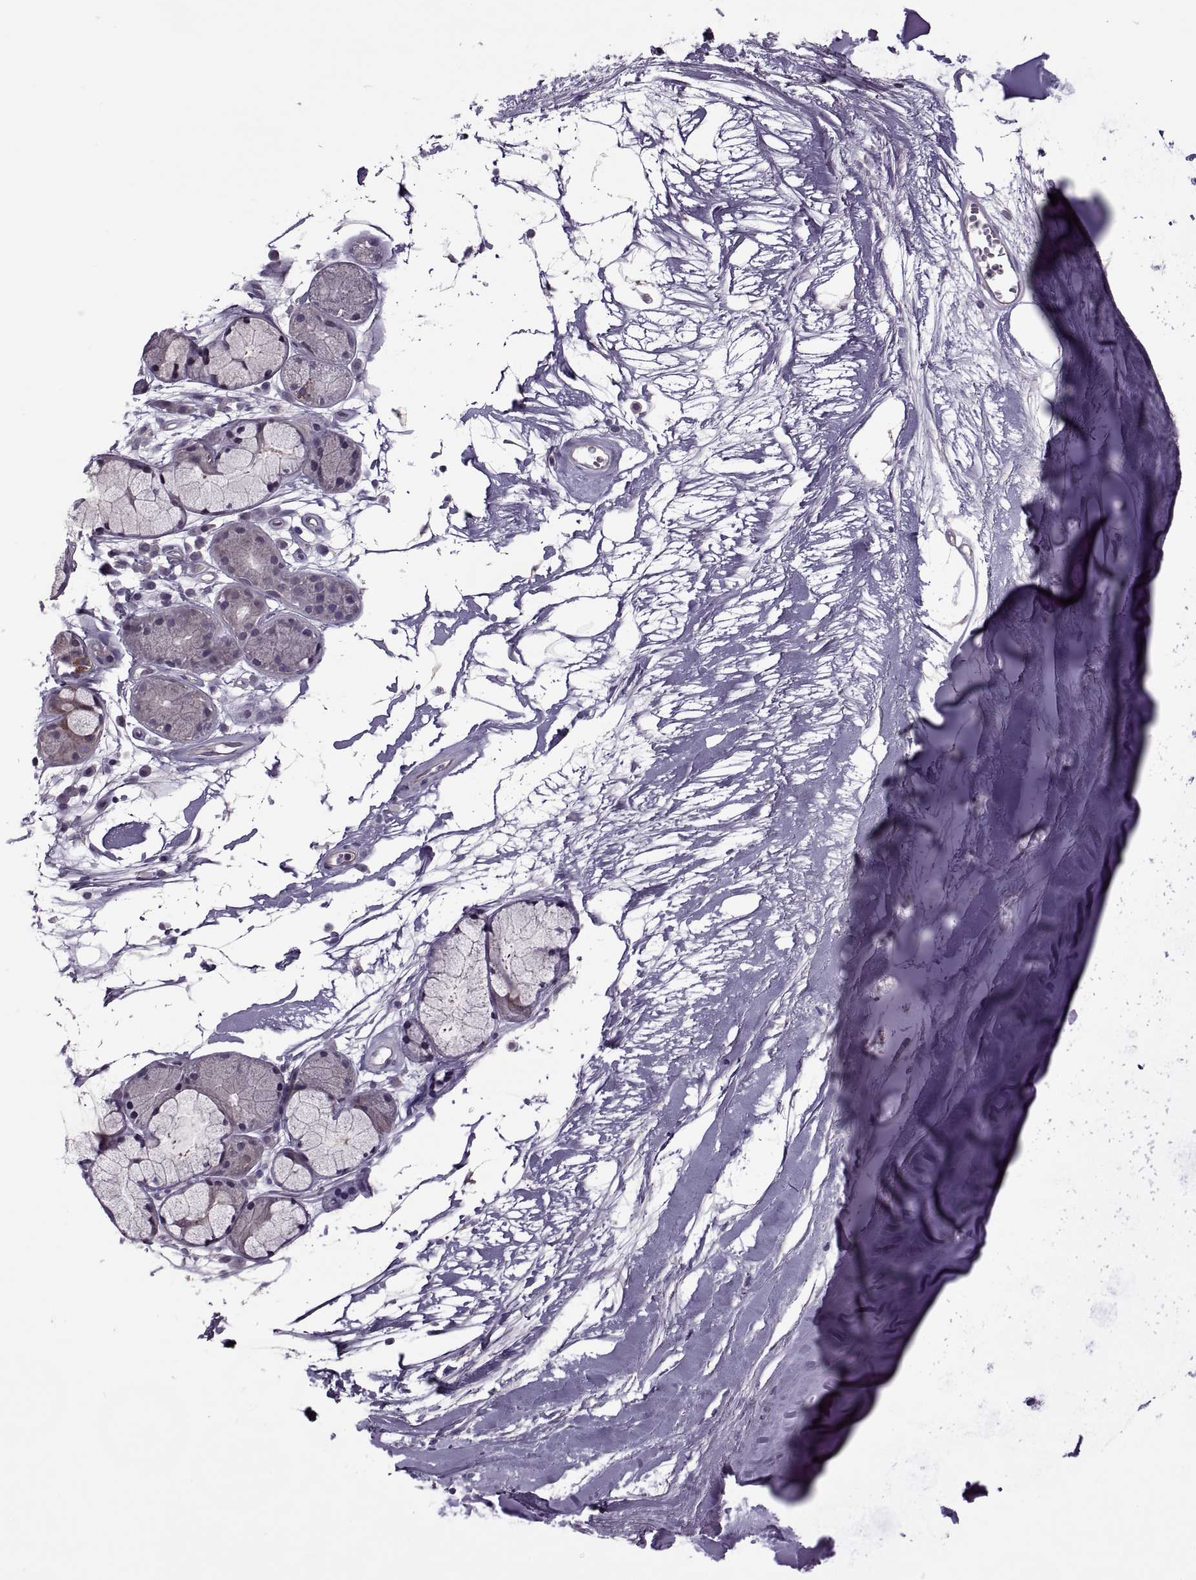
{"staining": {"intensity": "negative", "quantity": "none", "location": "none"}, "tissue": "soft tissue", "cell_type": "Chondrocytes", "image_type": "normal", "snomed": [{"axis": "morphology", "description": "Normal tissue, NOS"}, {"axis": "morphology", "description": "Squamous cell carcinoma, NOS"}, {"axis": "topography", "description": "Cartilage tissue"}, {"axis": "topography", "description": "Lung"}], "caption": "IHC of unremarkable soft tissue displays no expression in chondrocytes. Brightfield microscopy of immunohistochemistry (IHC) stained with DAB (3,3'-diaminobenzidine) (brown) and hematoxylin (blue), captured at high magnification.", "gene": "ODF3", "patient": {"sex": "male", "age": 66}}